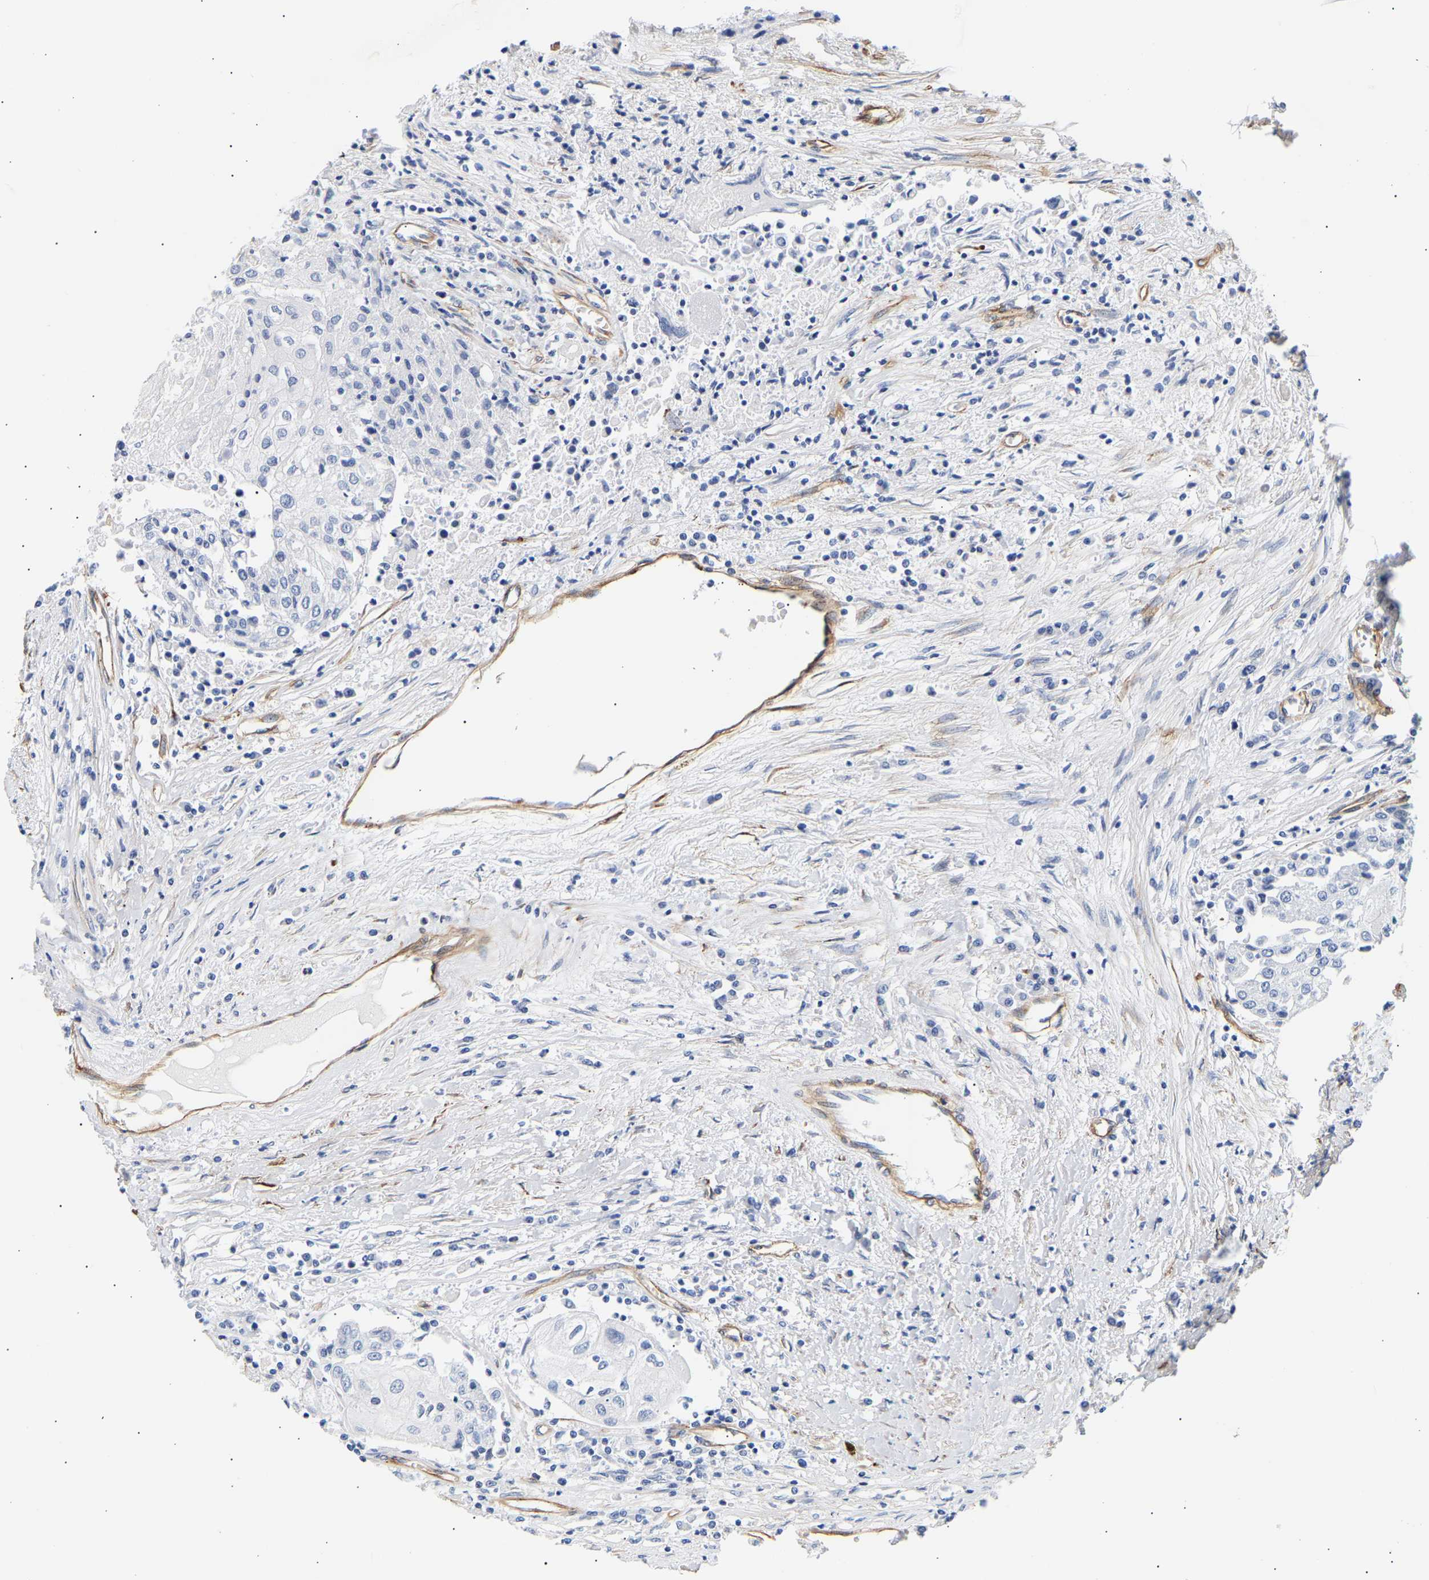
{"staining": {"intensity": "negative", "quantity": "none", "location": "none"}, "tissue": "urothelial cancer", "cell_type": "Tumor cells", "image_type": "cancer", "snomed": [{"axis": "morphology", "description": "Urothelial carcinoma, High grade"}, {"axis": "topography", "description": "Urinary bladder"}], "caption": "High-grade urothelial carcinoma stained for a protein using immunohistochemistry (IHC) reveals no staining tumor cells.", "gene": "IGFBP7", "patient": {"sex": "female", "age": 85}}